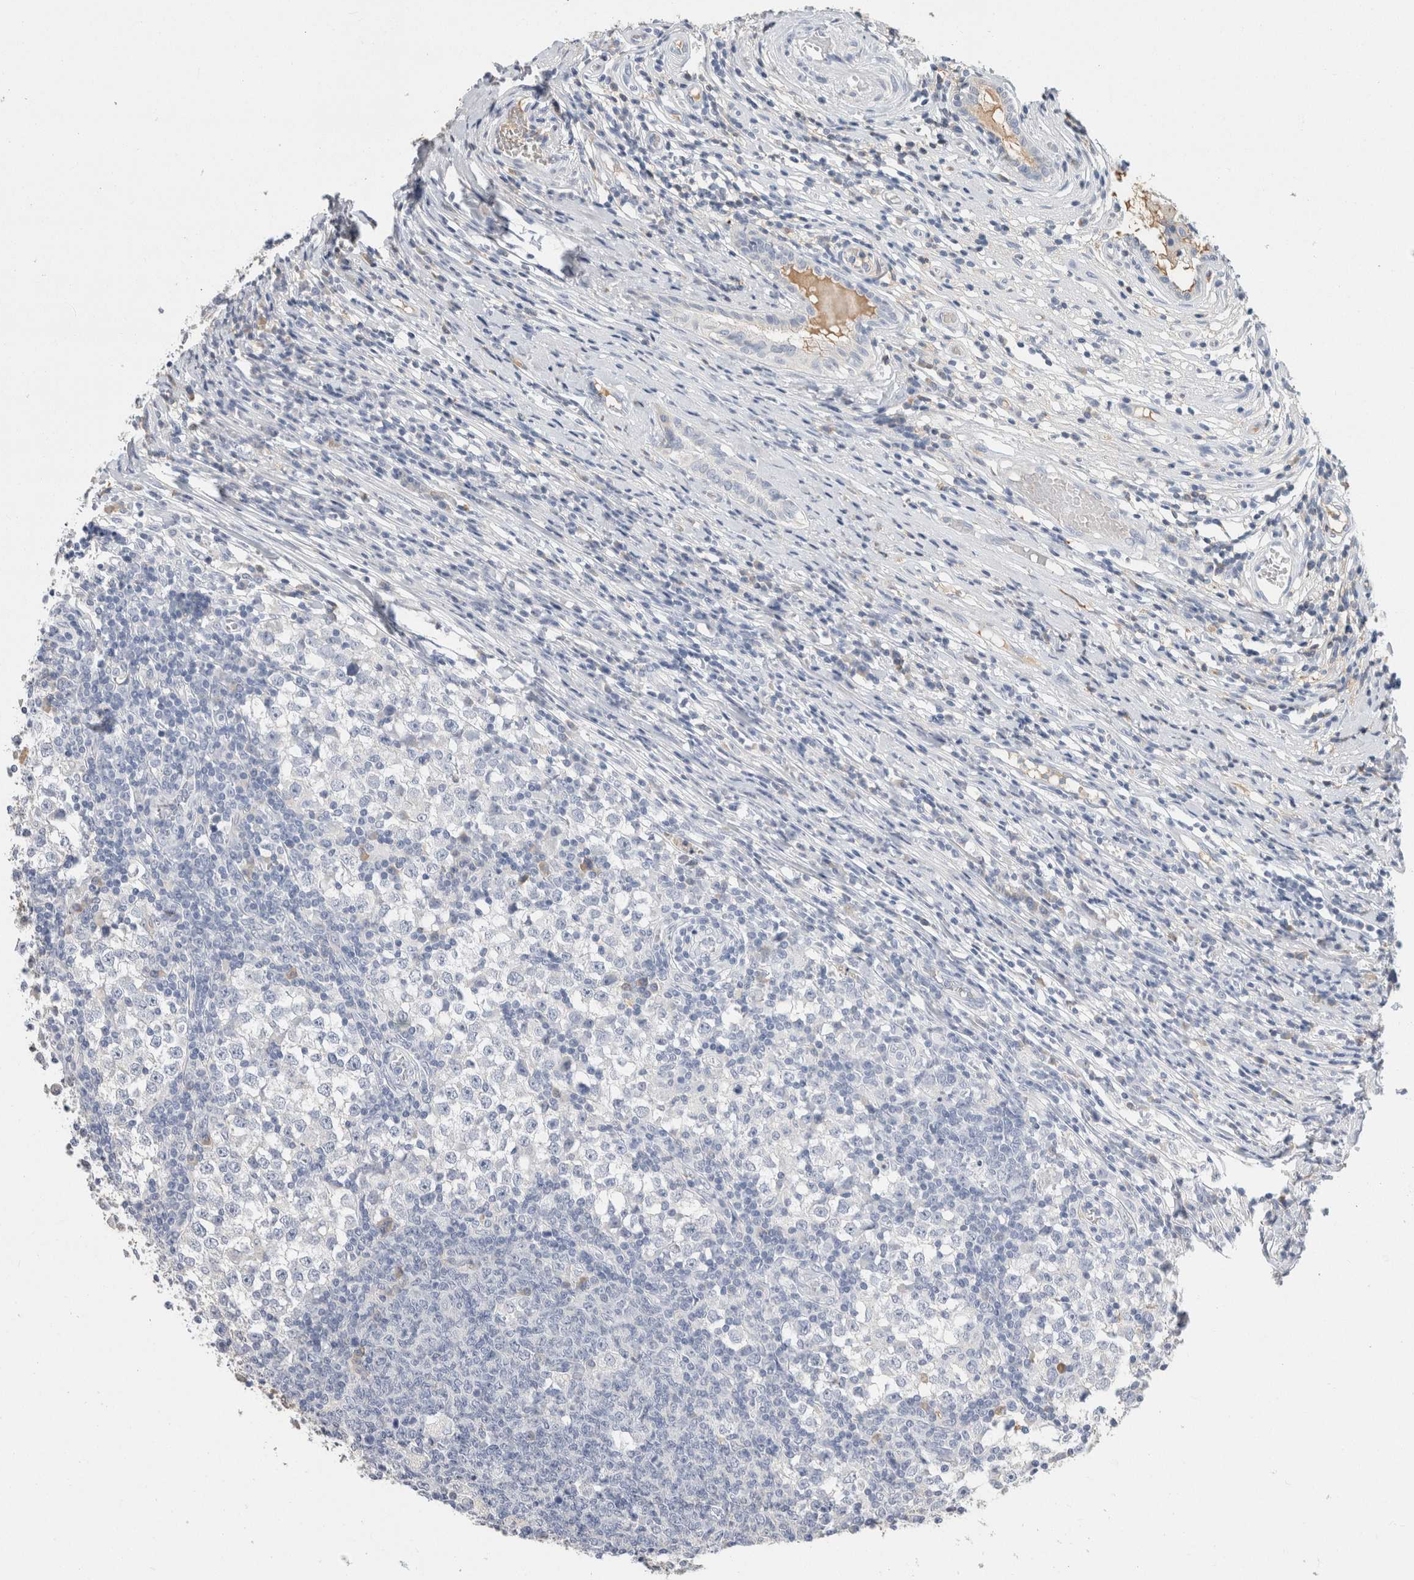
{"staining": {"intensity": "negative", "quantity": "none", "location": "none"}, "tissue": "testis cancer", "cell_type": "Tumor cells", "image_type": "cancer", "snomed": [{"axis": "morphology", "description": "Seminoma, NOS"}, {"axis": "topography", "description": "Testis"}], "caption": "High magnification brightfield microscopy of testis seminoma stained with DAB (brown) and counterstained with hematoxylin (blue): tumor cells show no significant positivity.", "gene": "SCGB1A1", "patient": {"sex": "male", "age": 65}}